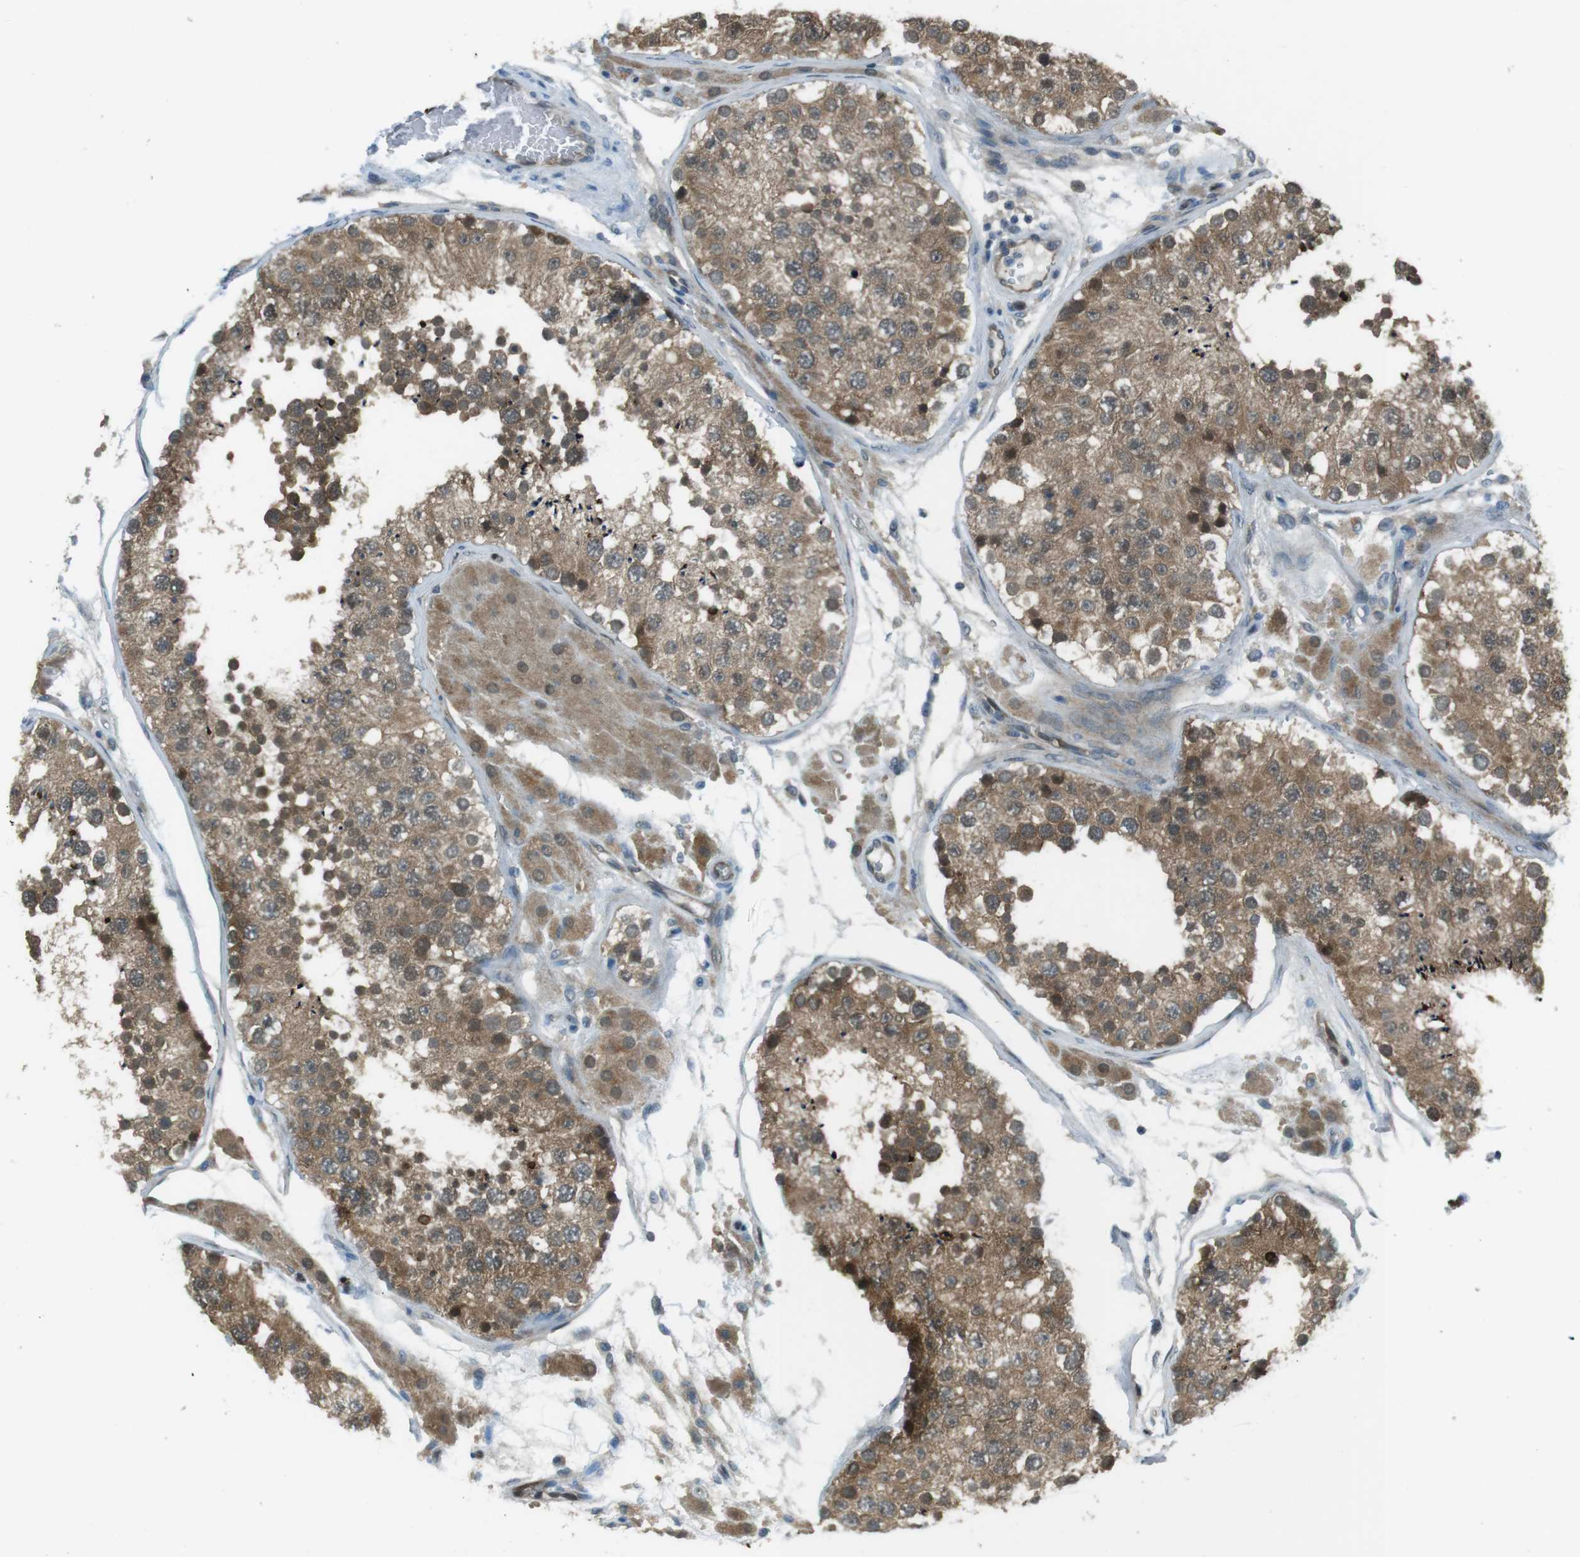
{"staining": {"intensity": "moderate", "quantity": ">75%", "location": "cytoplasmic/membranous"}, "tissue": "testis", "cell_type": "Cells in seminiferous ducts", "image_type": "normal", "snomed": [{"axis": "morphology", "description": "Normal tissue, NOS"}, {"axis": "topography", "description": "Testis"}], "caption": "IHC staining of normal testis, which shows medium levels of moderate cytoplasmic/membranous expression in approximately >75% of cells in seminiferous ducts indicating moderate cytoplasmic/membranous protein positivity. The staining was performed using DAB (3,3'-diaminobenzidine) (brown) for protein detection and nuclei were counterstained in hematoxylin (blue).", "gene": "MFAP3", "patient": {"sex": "male", "age": 26}}